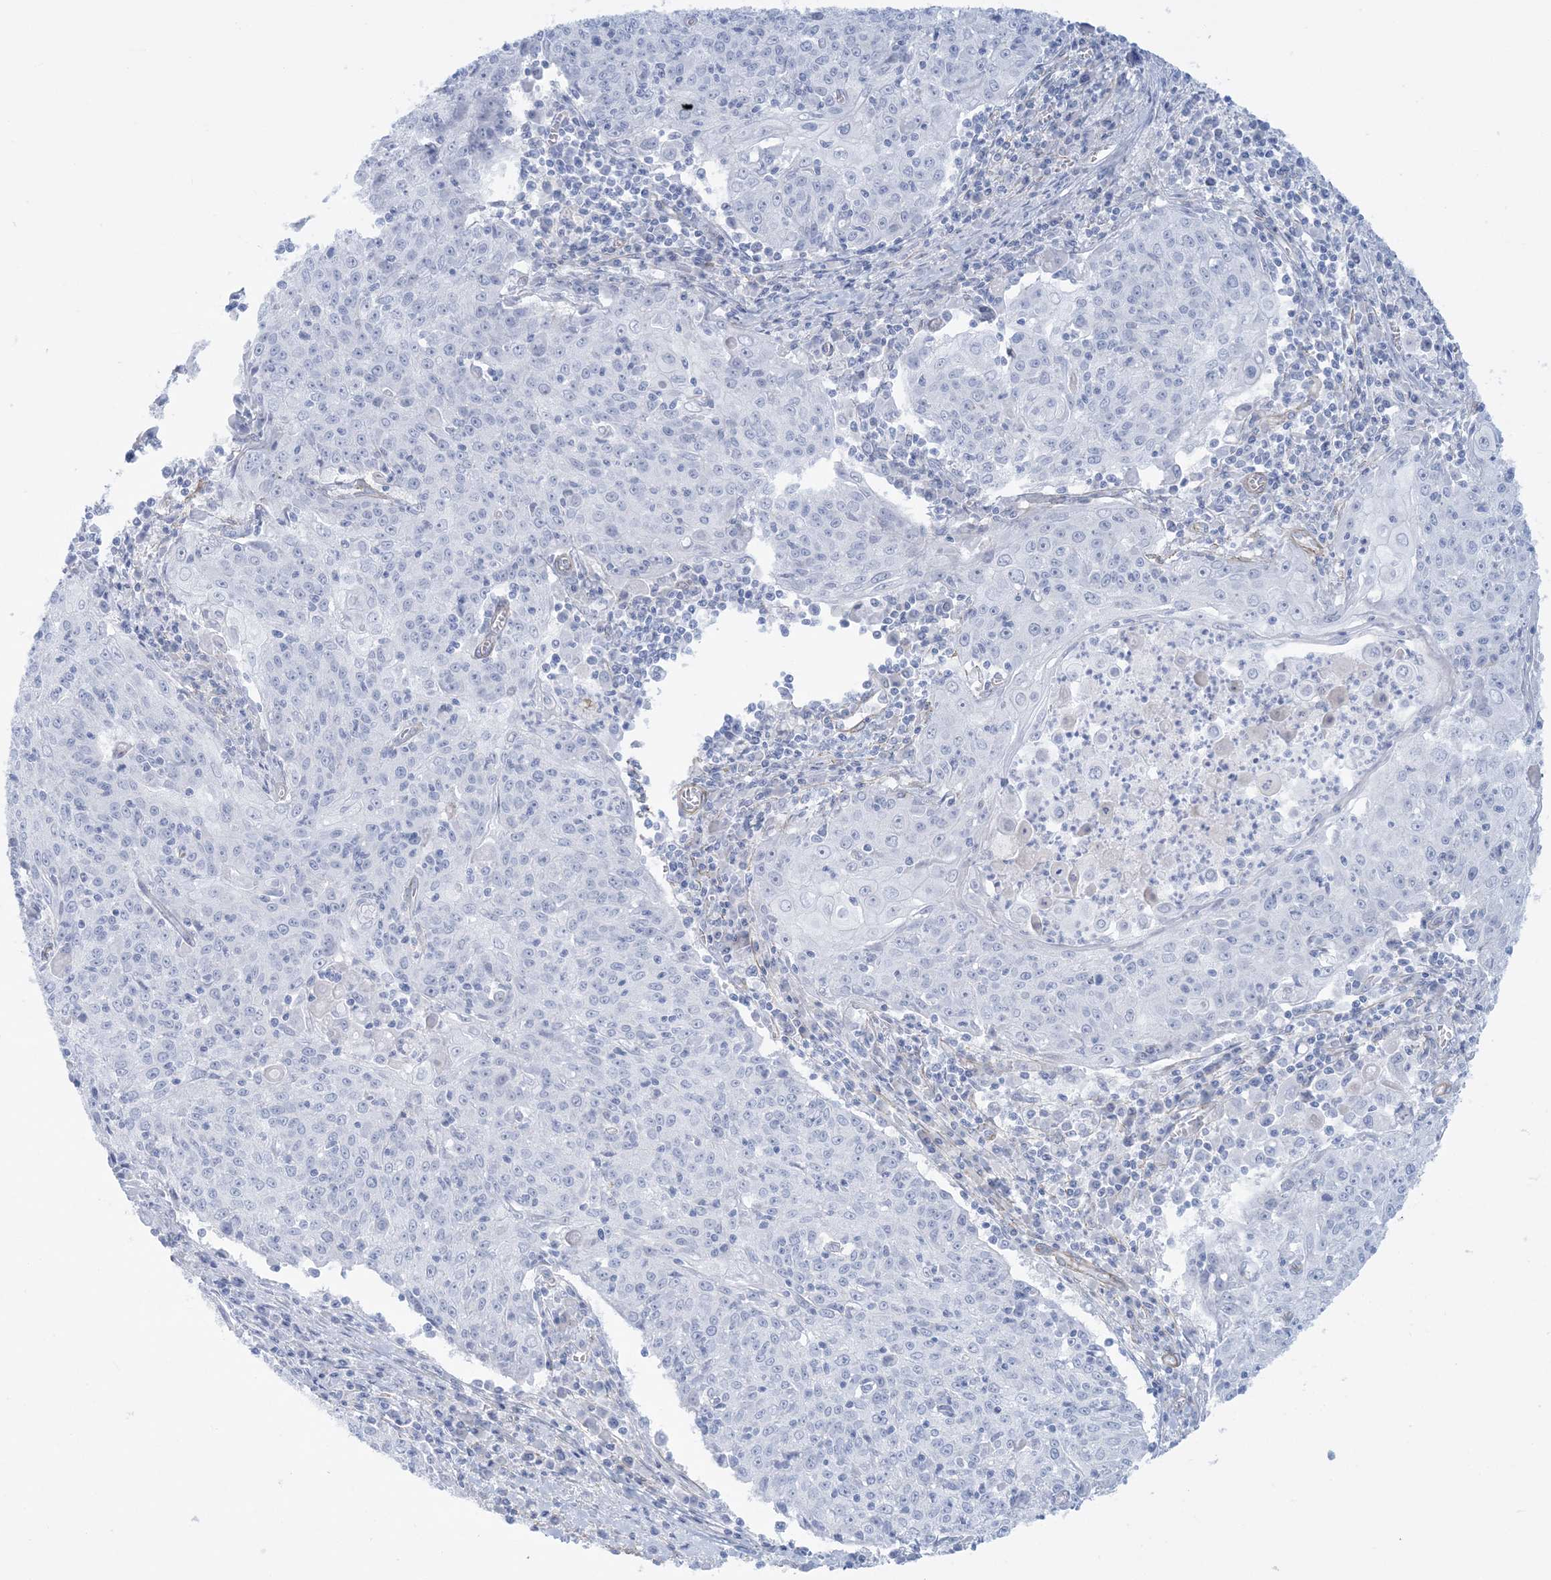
{"staining": {"intensity": "negative", "quantity": "none", "location": "none"}, "tissue": "cervical cancer", "cell_type": "Tumor cells", "image_type": "cancer", "snomed": [{"axis": "morphology", "description": "Squamous cell carcinoma, NOS"}, {"axis": "topography", "description": "Cervix"}], "caption": "High power microscopy micrograph of an immunohistochemistry photomicrograph of cervical cancer, revealing no significant expression in tumor cells.", "gene": "AGXT", "patient": {"sex": "female", "age": 48}}